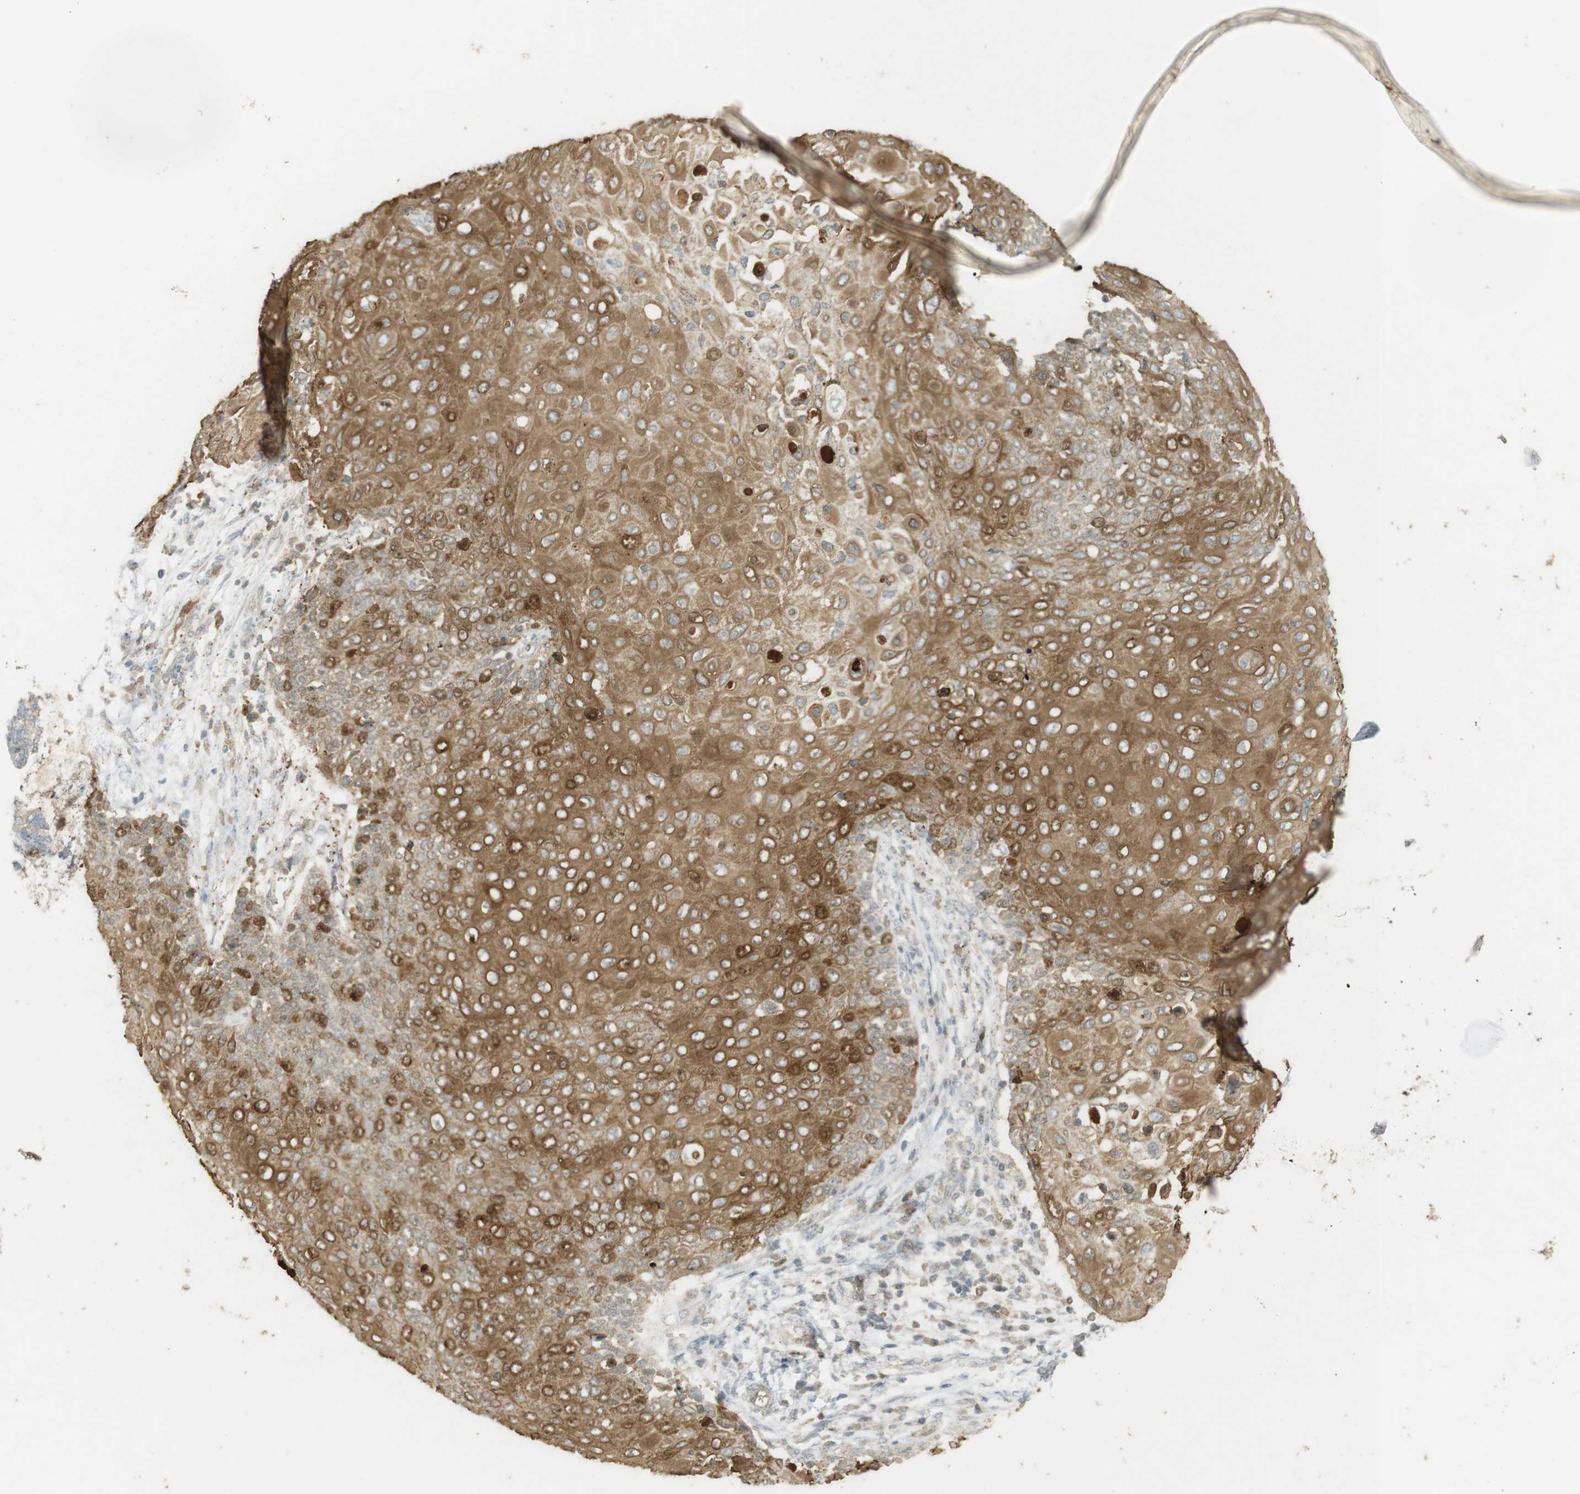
{"staining": {"intensity": "moderate", "quantity": ">75%", "location": "cytoplasmic/membranous"}, "tissue": "cervical cancer", "cell_type": "Tumor cells", "image_type": "cancer", "snomed": [{"axis": "morphology", "description": "Squamous cell carcinoma, NOS"}, {"axis": "topography", "description": "Cervix"}], "caption": "Immunohistochemistry (IHC) of human cervical squamous cell carcinoma demonstrates medium levels of moderate cytoplasmic/membranous positivity in about >75% of tumor cells.", "gene": "TTK", "patient": {"sex": "female", "age": 39}}